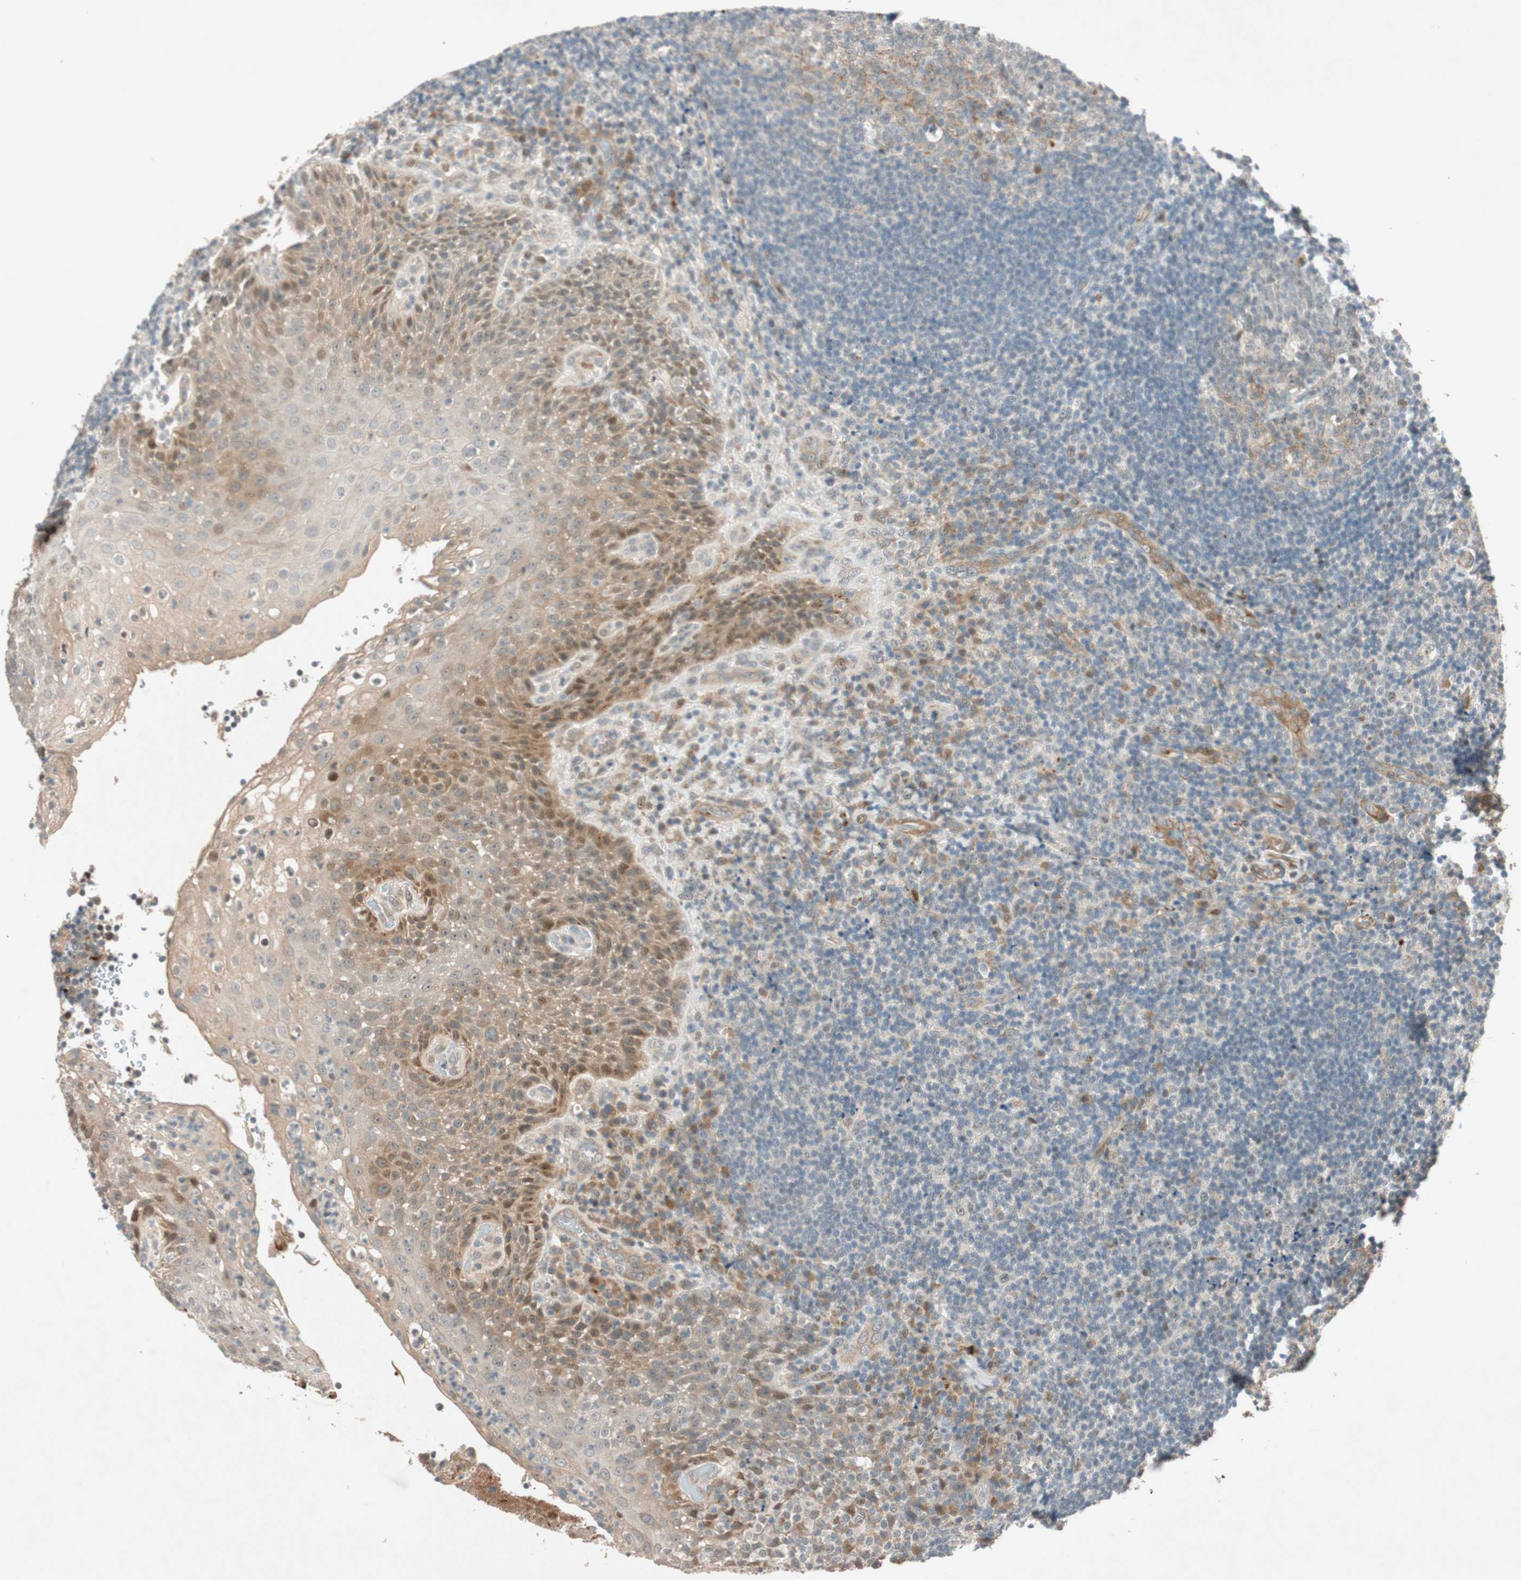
{"staining": {"intensity": "negative", "quantity": "none", "location": "none"}, "tissue": "lymphoma", "cell_type": "Tumor cells", "image_type": "cancer", "snomed": [{"axis": "morphology", "description": "Malignant lymphoma, non-Hodgkin's type, High grade"}, {"axis": "topography", "description": "Tonsil"}], "caption": "The photomicrograph displays no staining of tumor cells in high-grade malignant lymphoma, non-Hodgkin's type.", "gene": "EPHA6", "patient": {"sex": "female", "age": 36}}